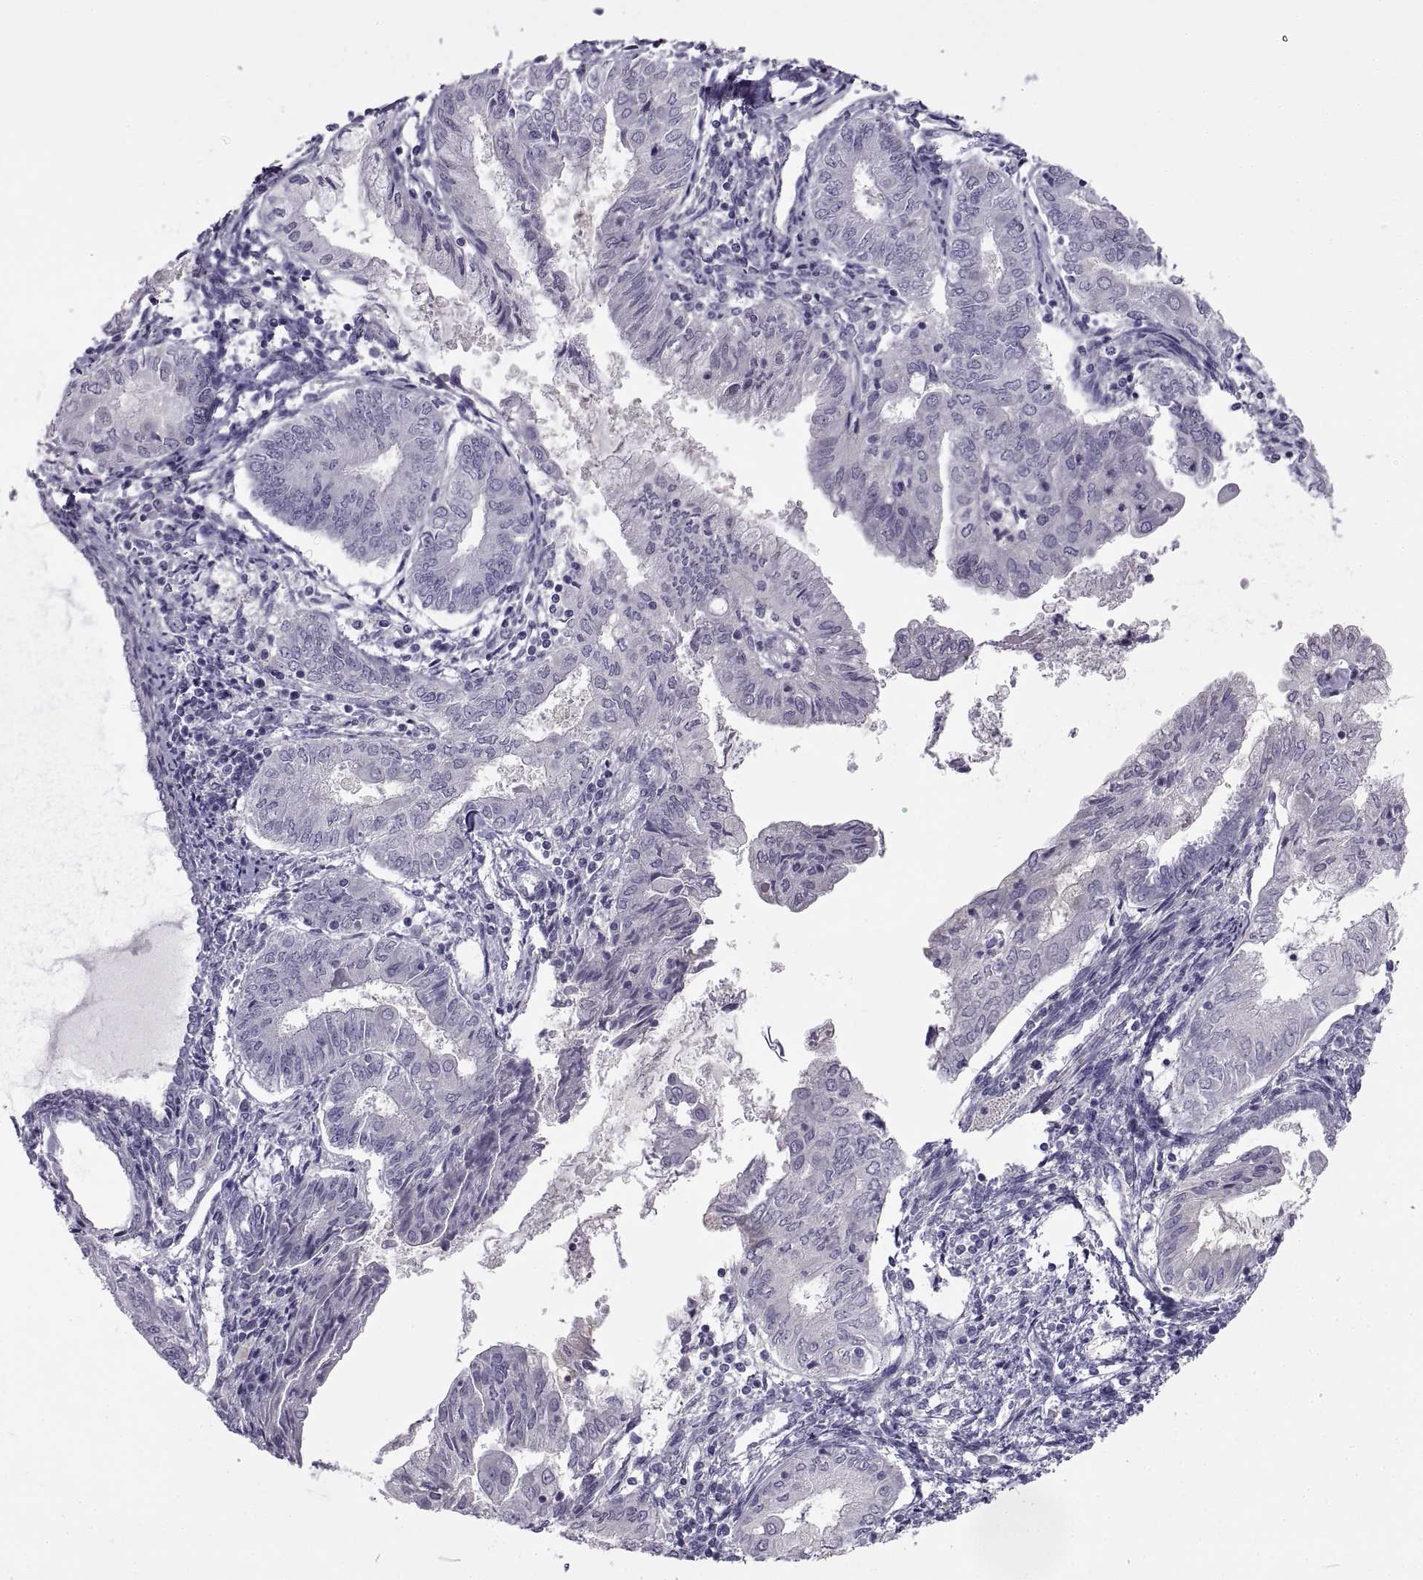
{"staining": {"intensity": "negative", "quantity": "none", "location": "none"}, "tissue": "endometrial cancer", "cell_type": "Tumor cells", "image_type": "cancer", "snomed": [{"axis": "morphology", "description": "Adenocarcinoma, NOS"}, {"axis": "topography", "description": "Endometrium"}], "caption": "Protein analysis of endometrial cancer (adenocarcinoma) exhibits no significant positivity in tumor cells.", "gene": "BSPH1", "patient": {"sex": "female", "age": 68}}